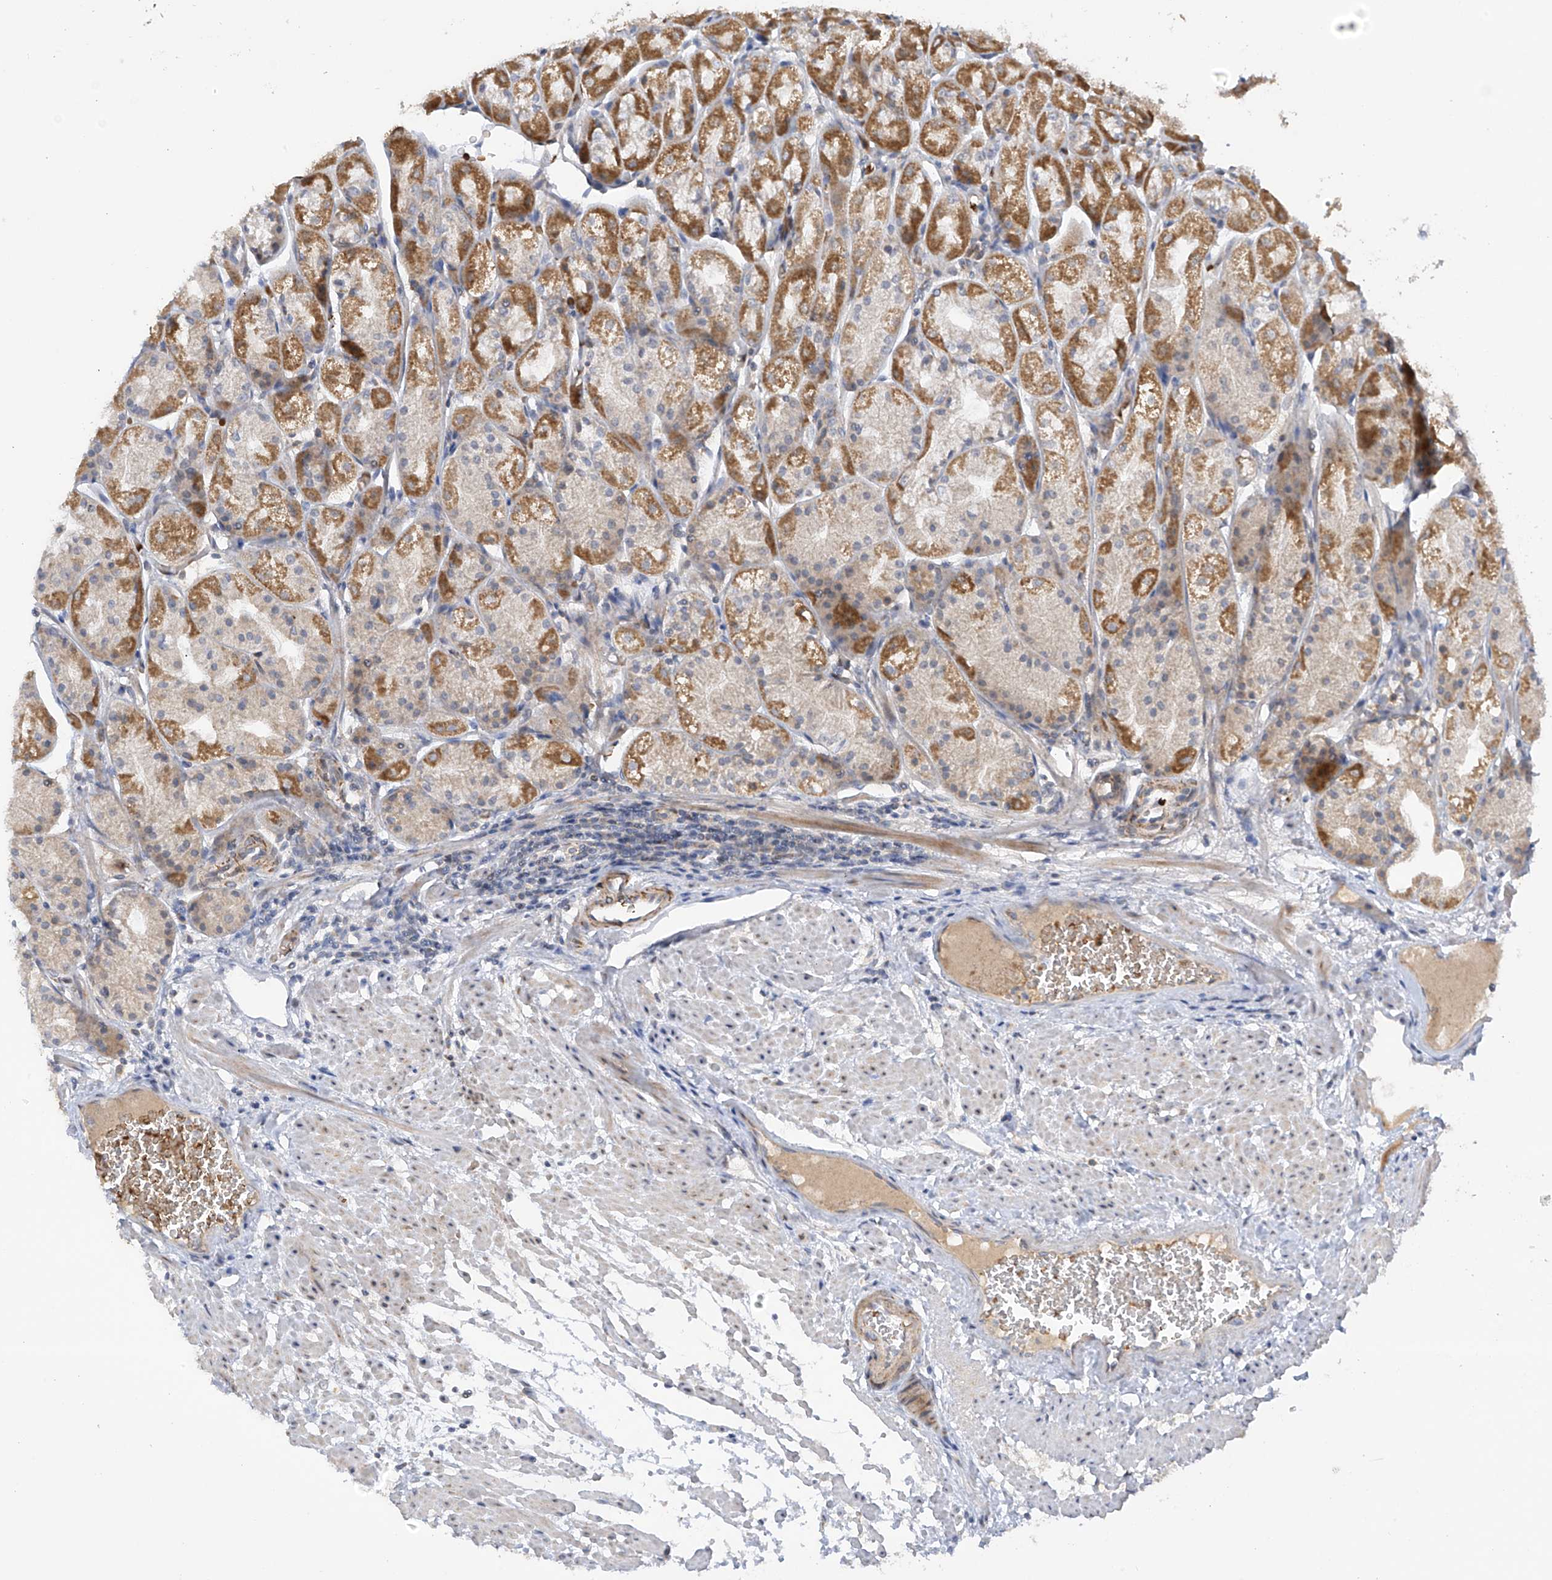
{"staining": {"intensity": "strong", "quantity": "25%-75%", "location": "cytoplasmic/membranous"}, "tissue": "stomach", "cell_type": "Glandular cells", "image_type": "normal", "snomed": [{"axis": "morphology", "description": "Normal tissue, NOS"}, {"axis": "topography", "description": "Stomach, upper"}], "caption": "An immunohistochemistry photomicrograph of normal tissue is shown. Protein staining in brown highlights strong cytoplasmic/membranous positivity in stomach within glandular cells.", "gene": "METTL18", "patient": {"sex": "male", "age": 72}}